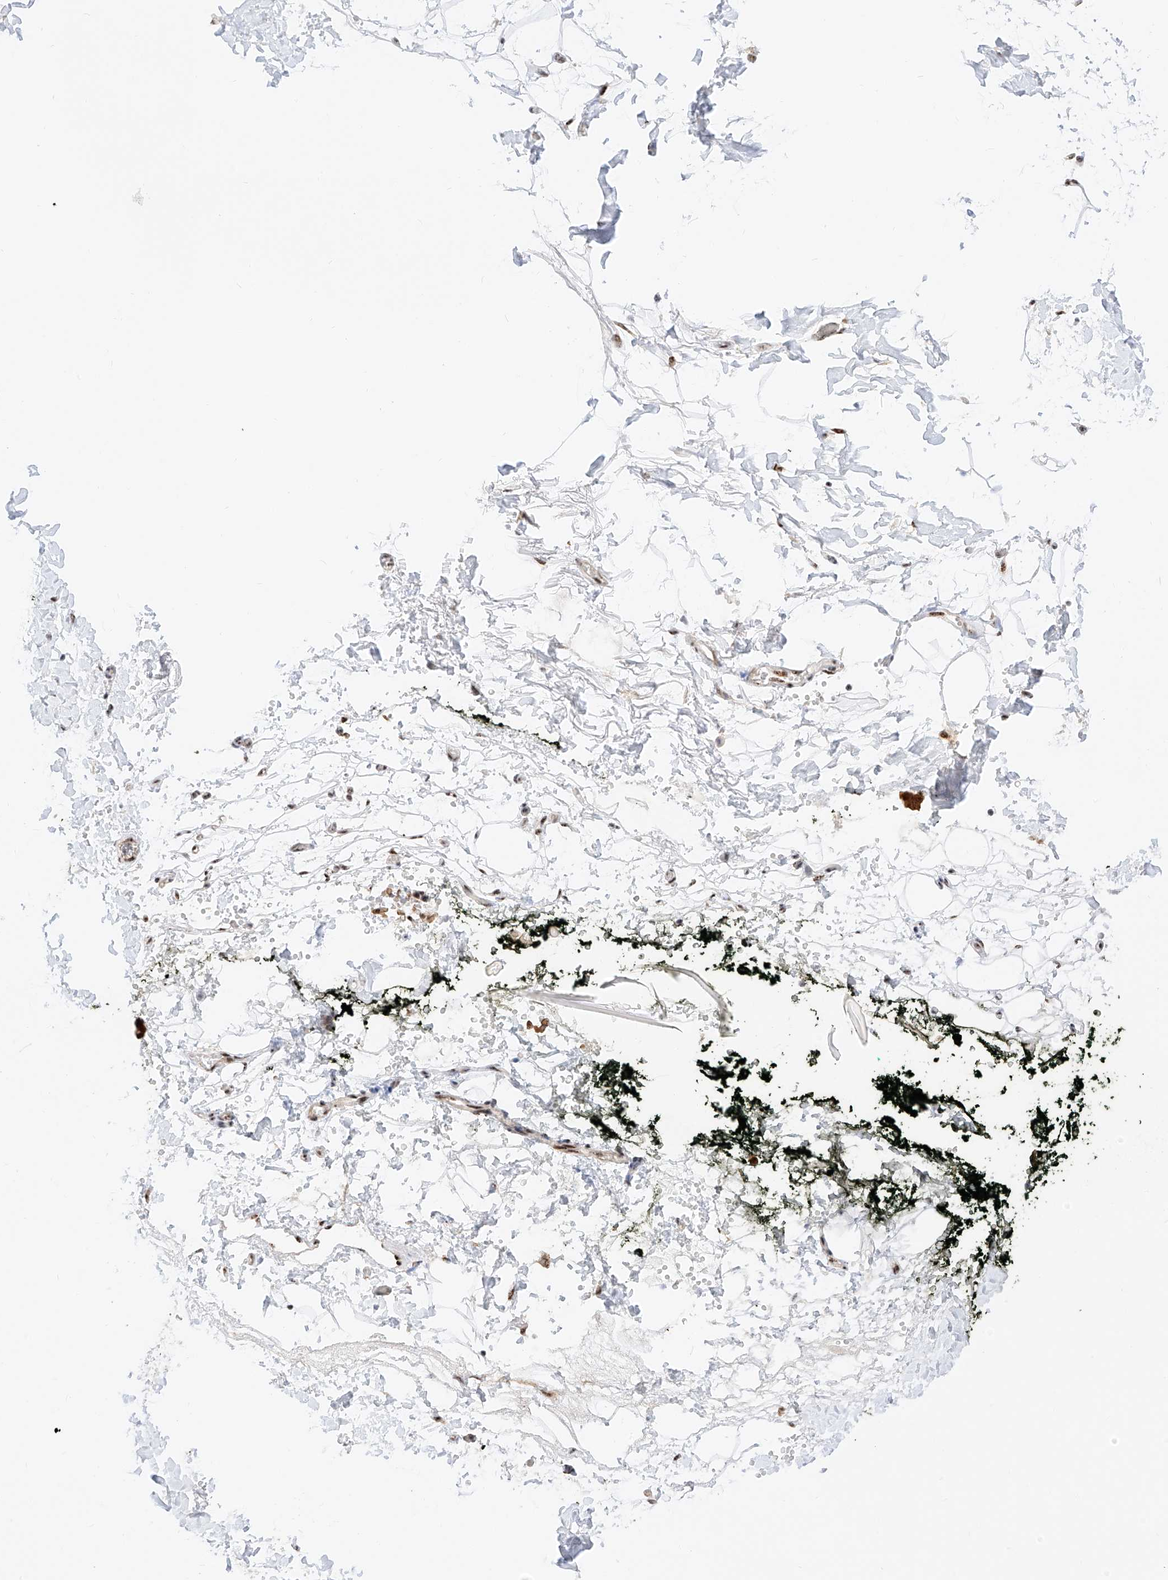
{"staining": {"intensity": "moderate", "quantity": "25%-75%", "location": "nuclear"}, "tissue": "adipose tissue", "cell_type": "Adipocytes", "image_type": "normal", "snomed": [{"axis": "morphology", "description": "Normal tissue, NOS"}, {"axis": "morphology", "description": "Adenocarcinoma, NOS"}, {"axis": "topography", "description": "Pancreas"}, {"axis": "topography", "description": "Peripheral nerve tissue"}], "caption": "DAB (3,3'-diaminobenzidine) immunohistochemical staining of benign adipose tissue displays moderate nuclear protein positivity in about 25%-75% of adipocytes.", "gene": "ATXN7L2", "patient": {"sex": "male", "age": 59}}